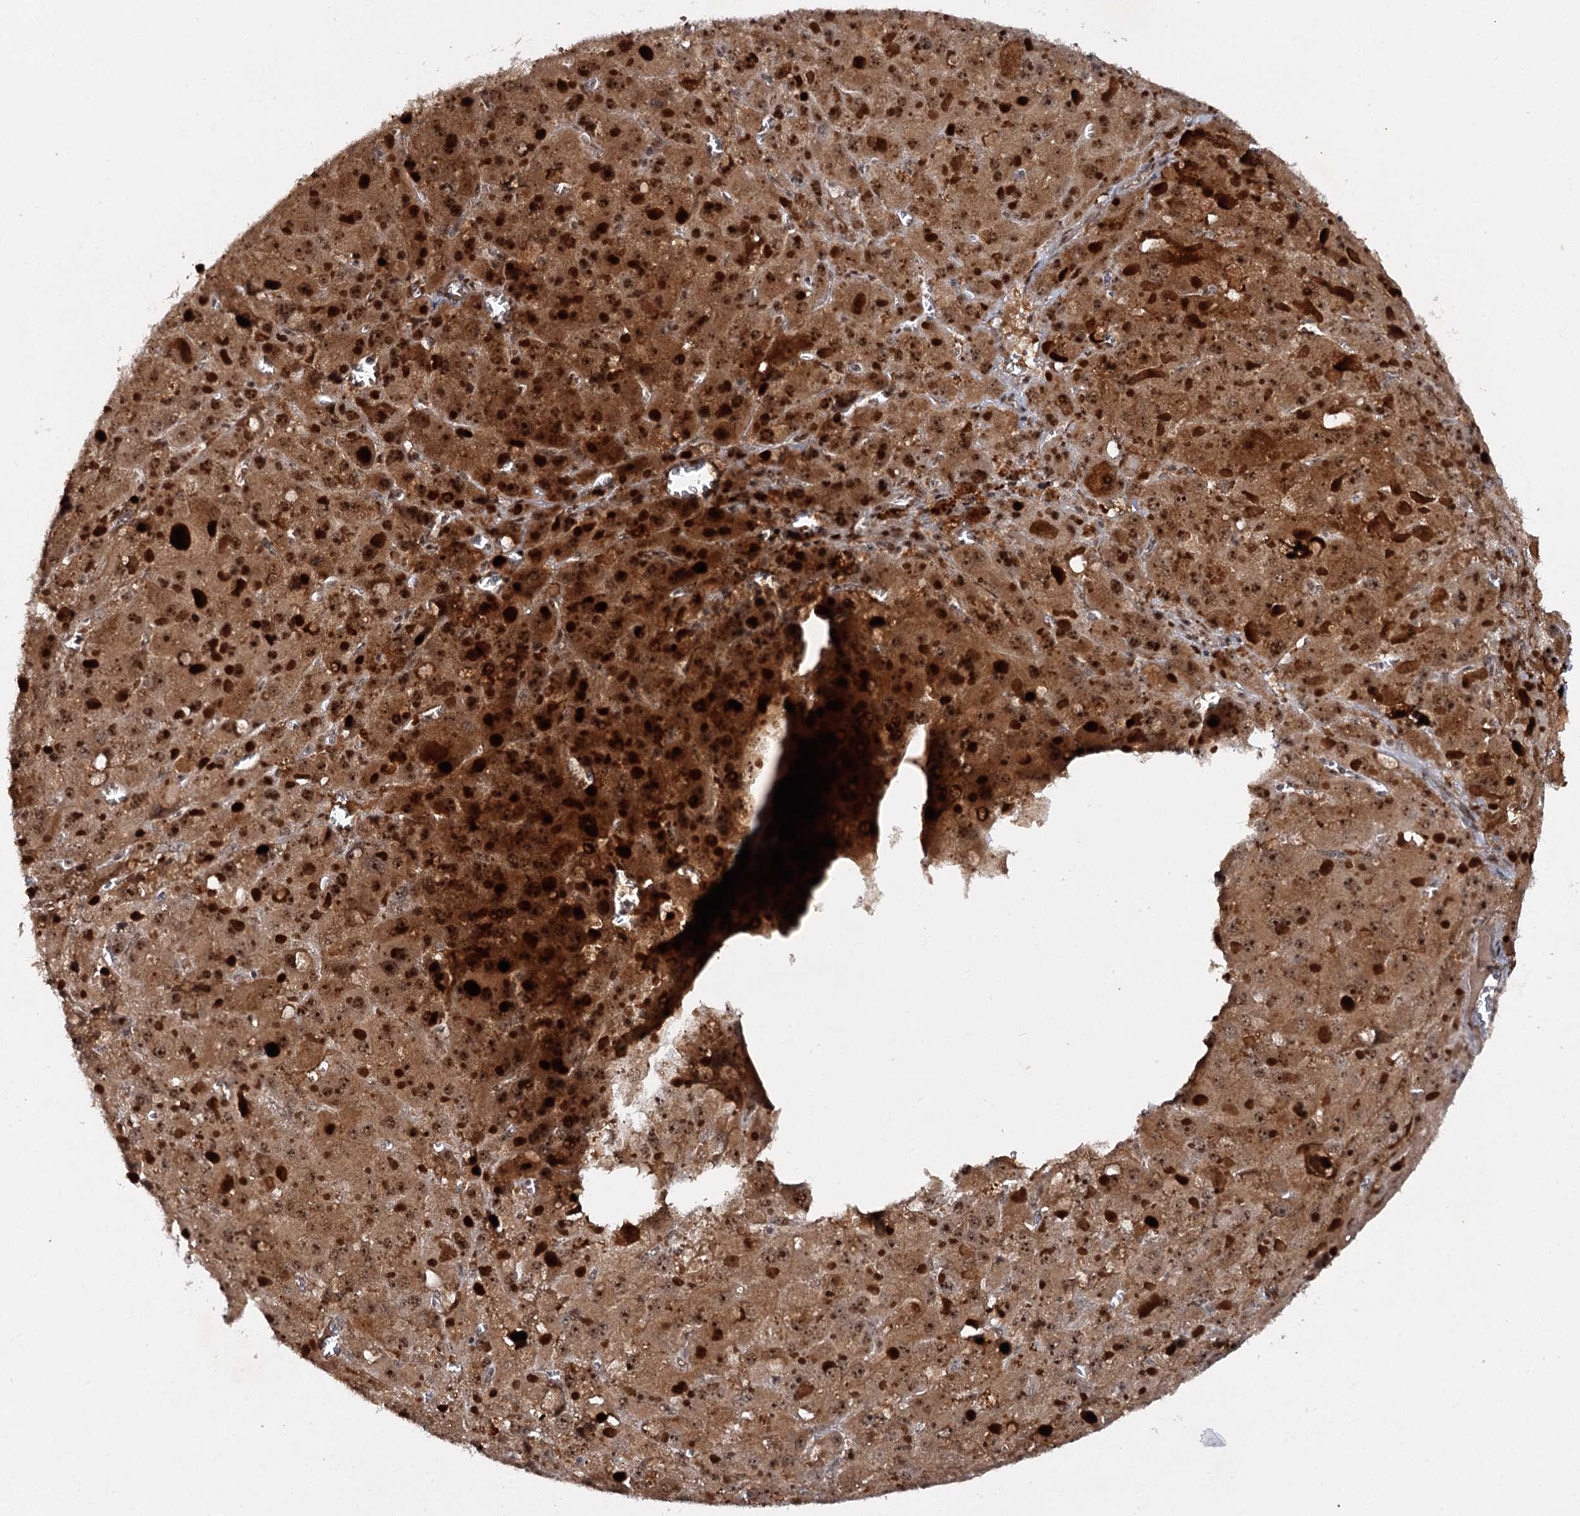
{"staining": {"intensity": "strong", "quantity": ">75%", "location": "cytoplasmic/membranous,nuclear"}, "tissue": "liver cancer", "cell_type": "Tumor cells", "image_type": "cancer", "snomed": [{"axis": "morphology", "description": "Carcinoma, Hepatocellular, NOS"}, {"axis": "topography", "description": "Liver"}], "caption": "Tumor cells show strong cytoplasmic/membranous and nuclear expression in about >75% of cells in liver hepatocellular carcinoma.", "gene": "BUD13", "patient": {"sex": "female", "age": 73}}